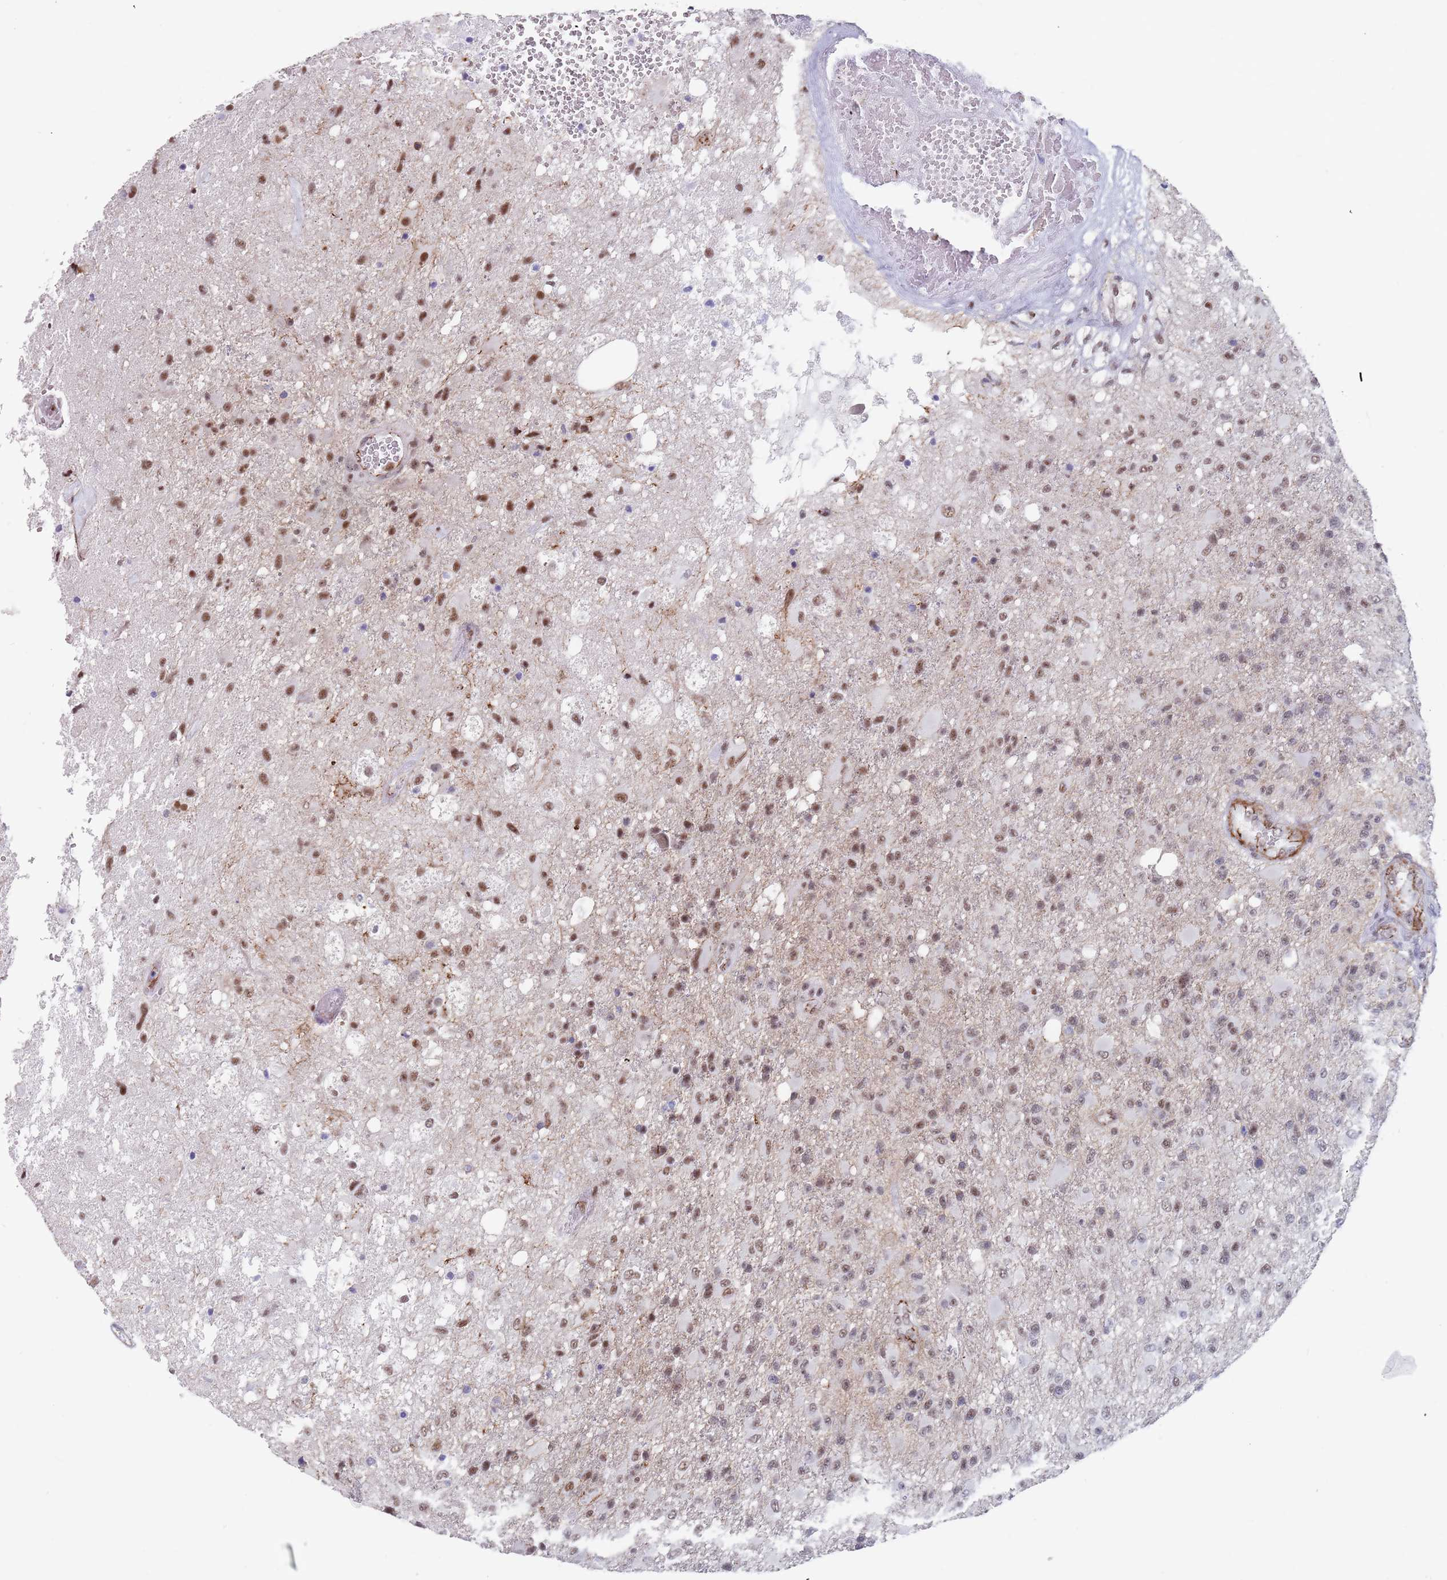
{"staining": {"intensity": "moderate", "quantity": "25%-75%", "location": "nuclear"}, "tissue": "glioma", "cell_type": "Tumor cells", "image_type": "cancer", "snomed": [{"axis": "morphology", "description": "Glioma, malignant, High grade"}, {"axis": "topography", "description": "Brain"}], "caption": "A photomicrograph showing moderate nuclear staining in about 25%-75% of tumor cells in glioma, as visualized by brown immunohistochemical staining.", "gene": "OR5A2", "patient": {"sex": "female", "age": 74}}